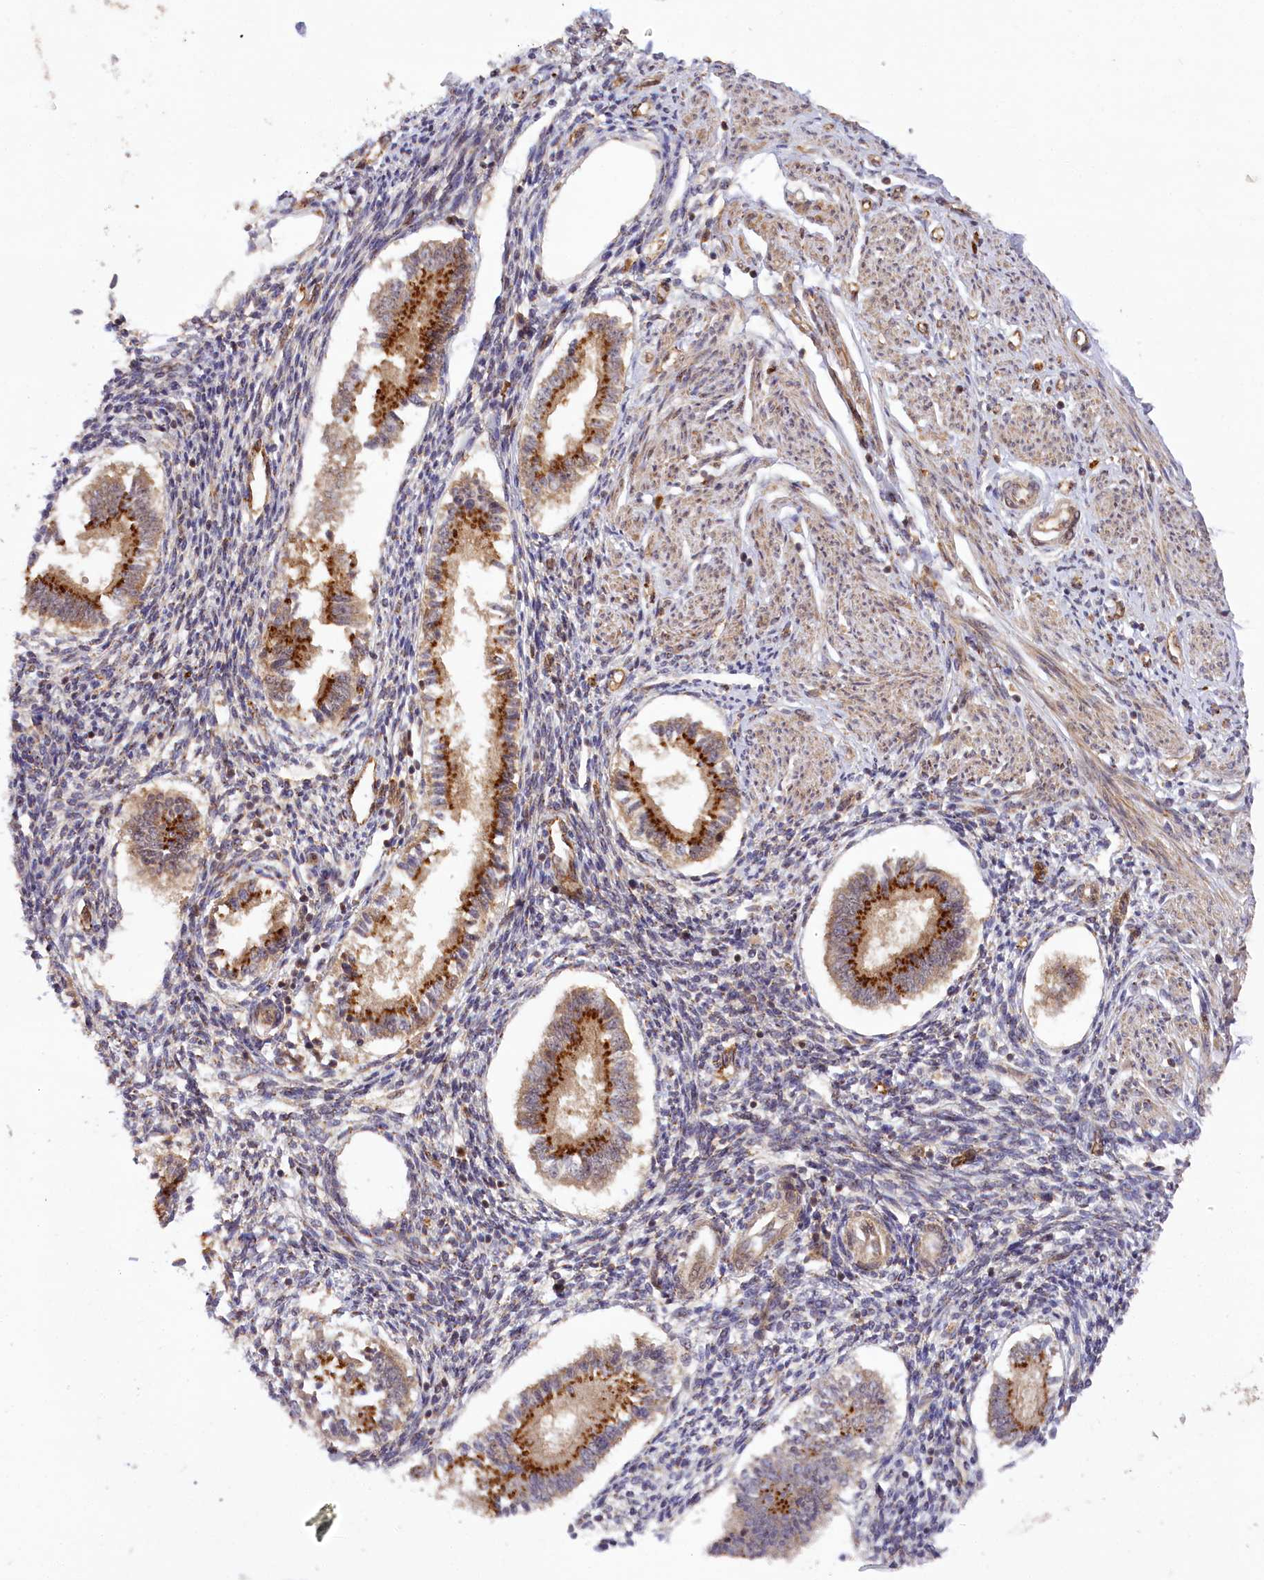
{"staining": {"intensity": "moderate", "quantity": "<25%", "location": "cytoplasmic/membranous"}, "tissue": "endometrium", "cell_type": "Cells in endometrial stroma", "image_type": "normal", "snomed": [{"axis": "morphology", "description": "Normal tissue, NOS"}, {"axis": "topography", "description": "Uterus"}, {"axis": "topography", "description": "Endometrium"}], "caption": "Cells in endometrial stroma reveal low levels of moderate cytoplasmic/membranous positivity in about <25% of cells in unremarkable human endometrium.", "gene": "CARD19", "patient": {"sex": "female", "age": 48}}